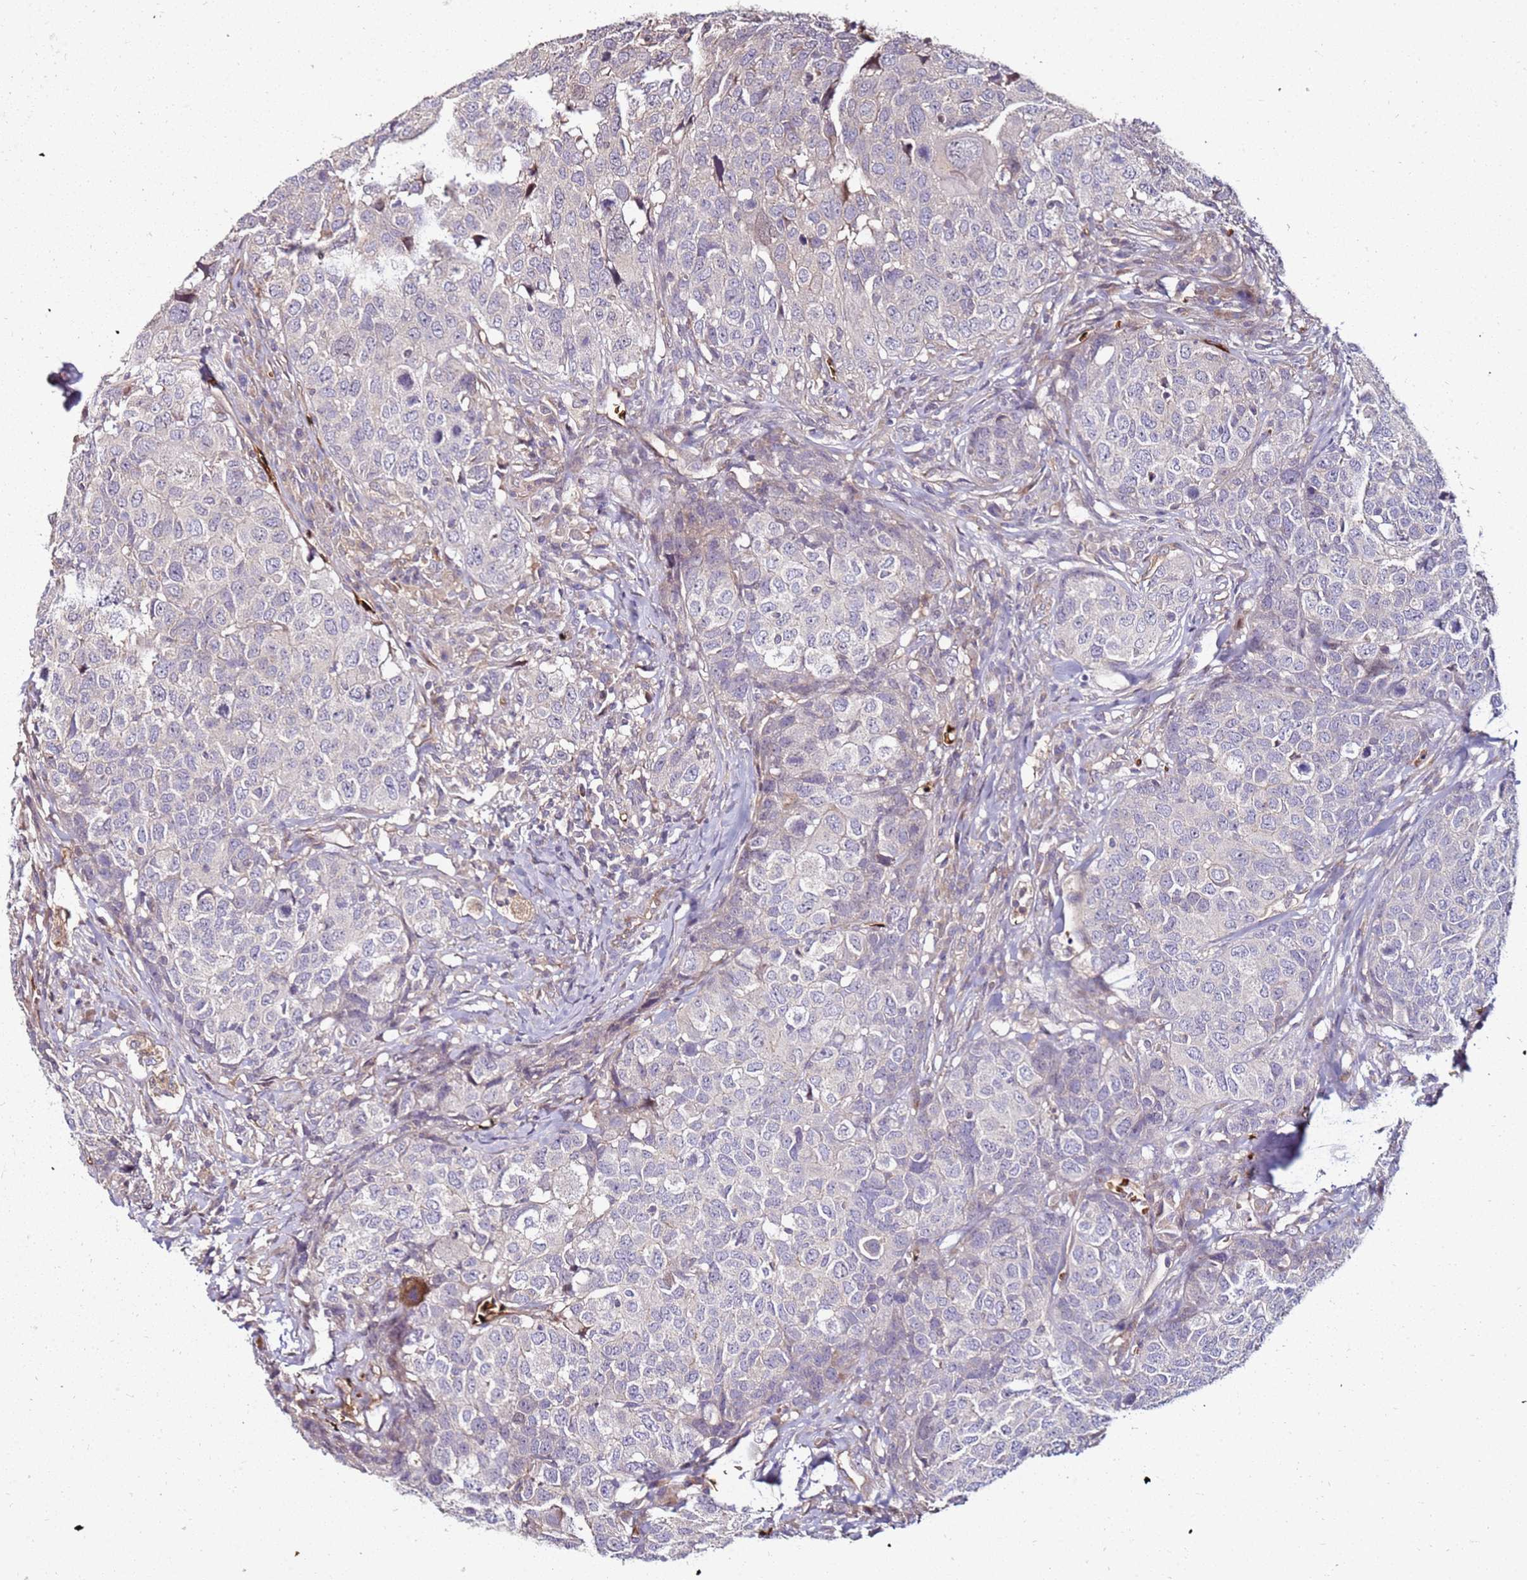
{"staining": {"intensity": "negative", "quantity": "none", "location": "none"}, "tissue": "head and neck cancer", "cell_type": "Tumor cells", "image_type": "cancer", "snomed": [{"axis": "morphology", "description": "Squamous cell carcinoma, NOS"}, {"axis": "topography", "description": "Head-Neck"}], "caption": "An IHC image of head and neck squamous cell carcinoma is shown. There is no staining in tumor cells of head and neck squamous cell carcinoma.", "gene": "RNF11", "patient": {"sex": "male", "age": 66}}